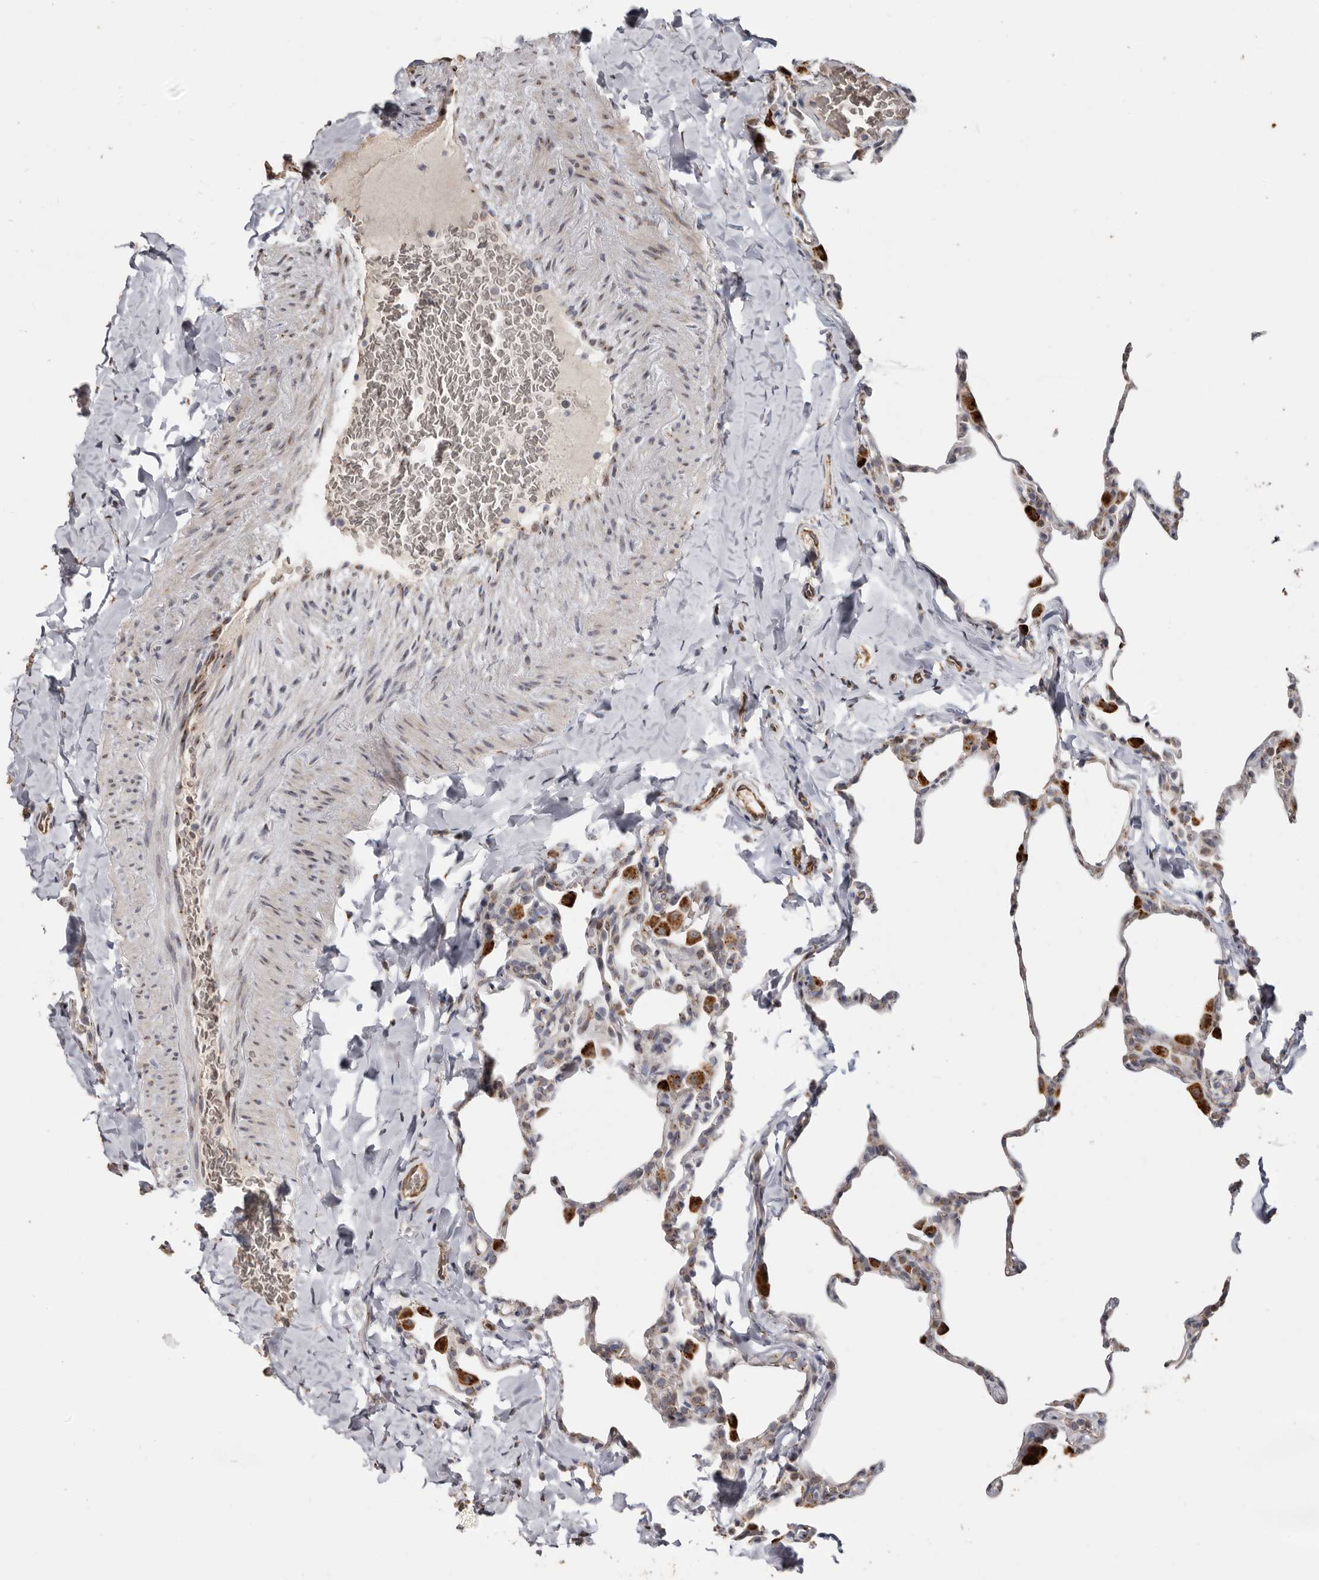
{"staining": {"intensity": "moderate", "quantity": "<25%", "location": "cytoplasmic/membranous"}, "tissue": "lung", "cell_type": "Alveolar cells", "image_type": "normal", "snomed": [{"axis": "morphology", "description": "Normal tissue, NOS"}, {"axis": "topography", "description": "Lung"}], "caption": "Human lung stained with a brown dye demonstrates moderate cytoplasmic/membranous positive positivity in about <25% of alveolar cells.", "gene": "ENTREP1", "patient": {"sex": "male", "age": 20}}